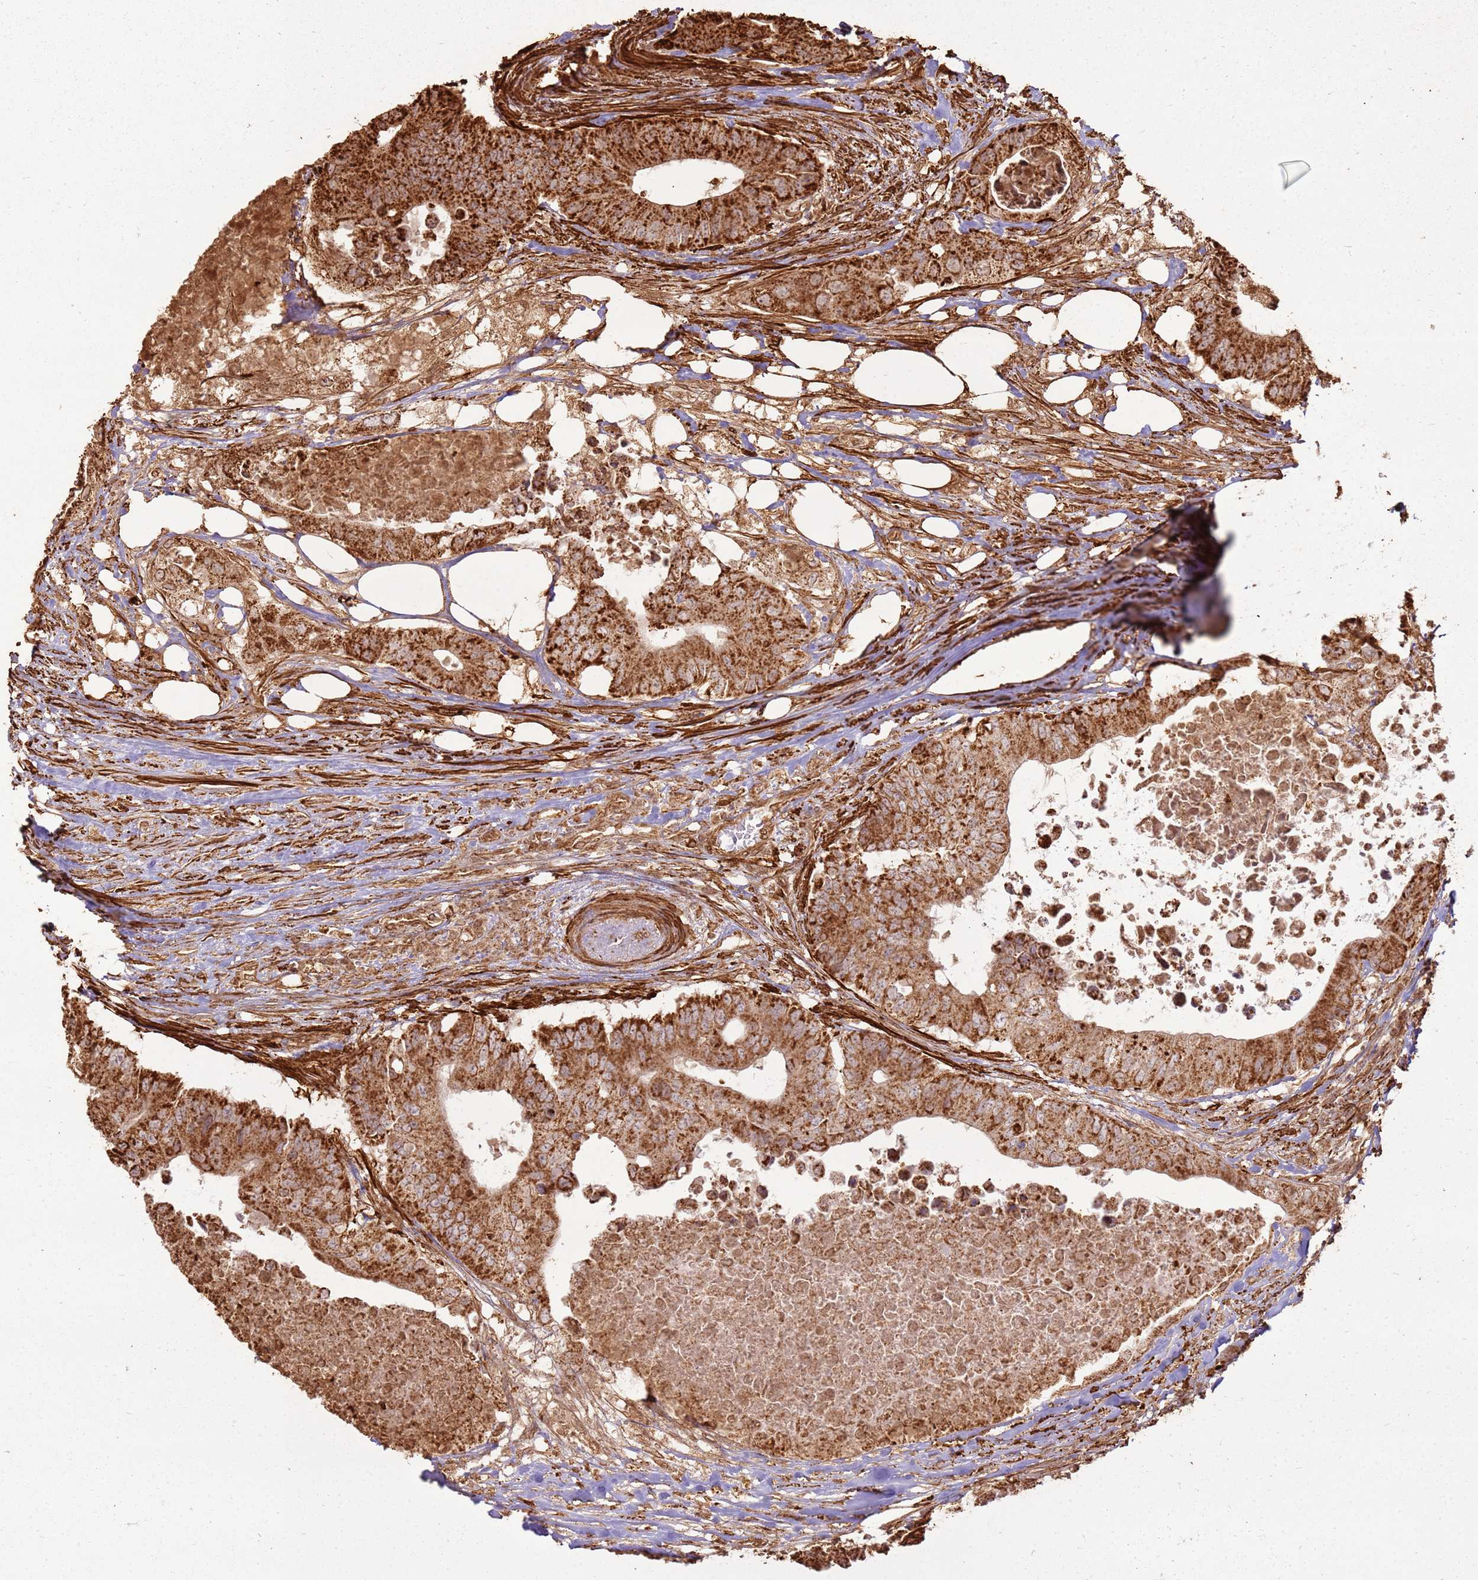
{"staining": {"intensity": "strong", "quantity": ">75%", "location": "cytoplasmic/membranous"}, "tissue": "colorectal cancer", "cell_type": "Tumor cells", "image_type": "cancer", "snomed": [{"axis": "morphology", "description": "Adenocarcinoma, NOS"}, {"axis": "topography", "description": "Colon"}], "caption": "Immunohistochemistry (IHC) micrograph of colorectal cancer stained for a protein (brown), which demonstrates high levels of strong cytoplasmic/membranous positivity in approximately >75% of tumor cells.", "gene": "DDX59", "patient": {"sex": "male", "age": 71}}